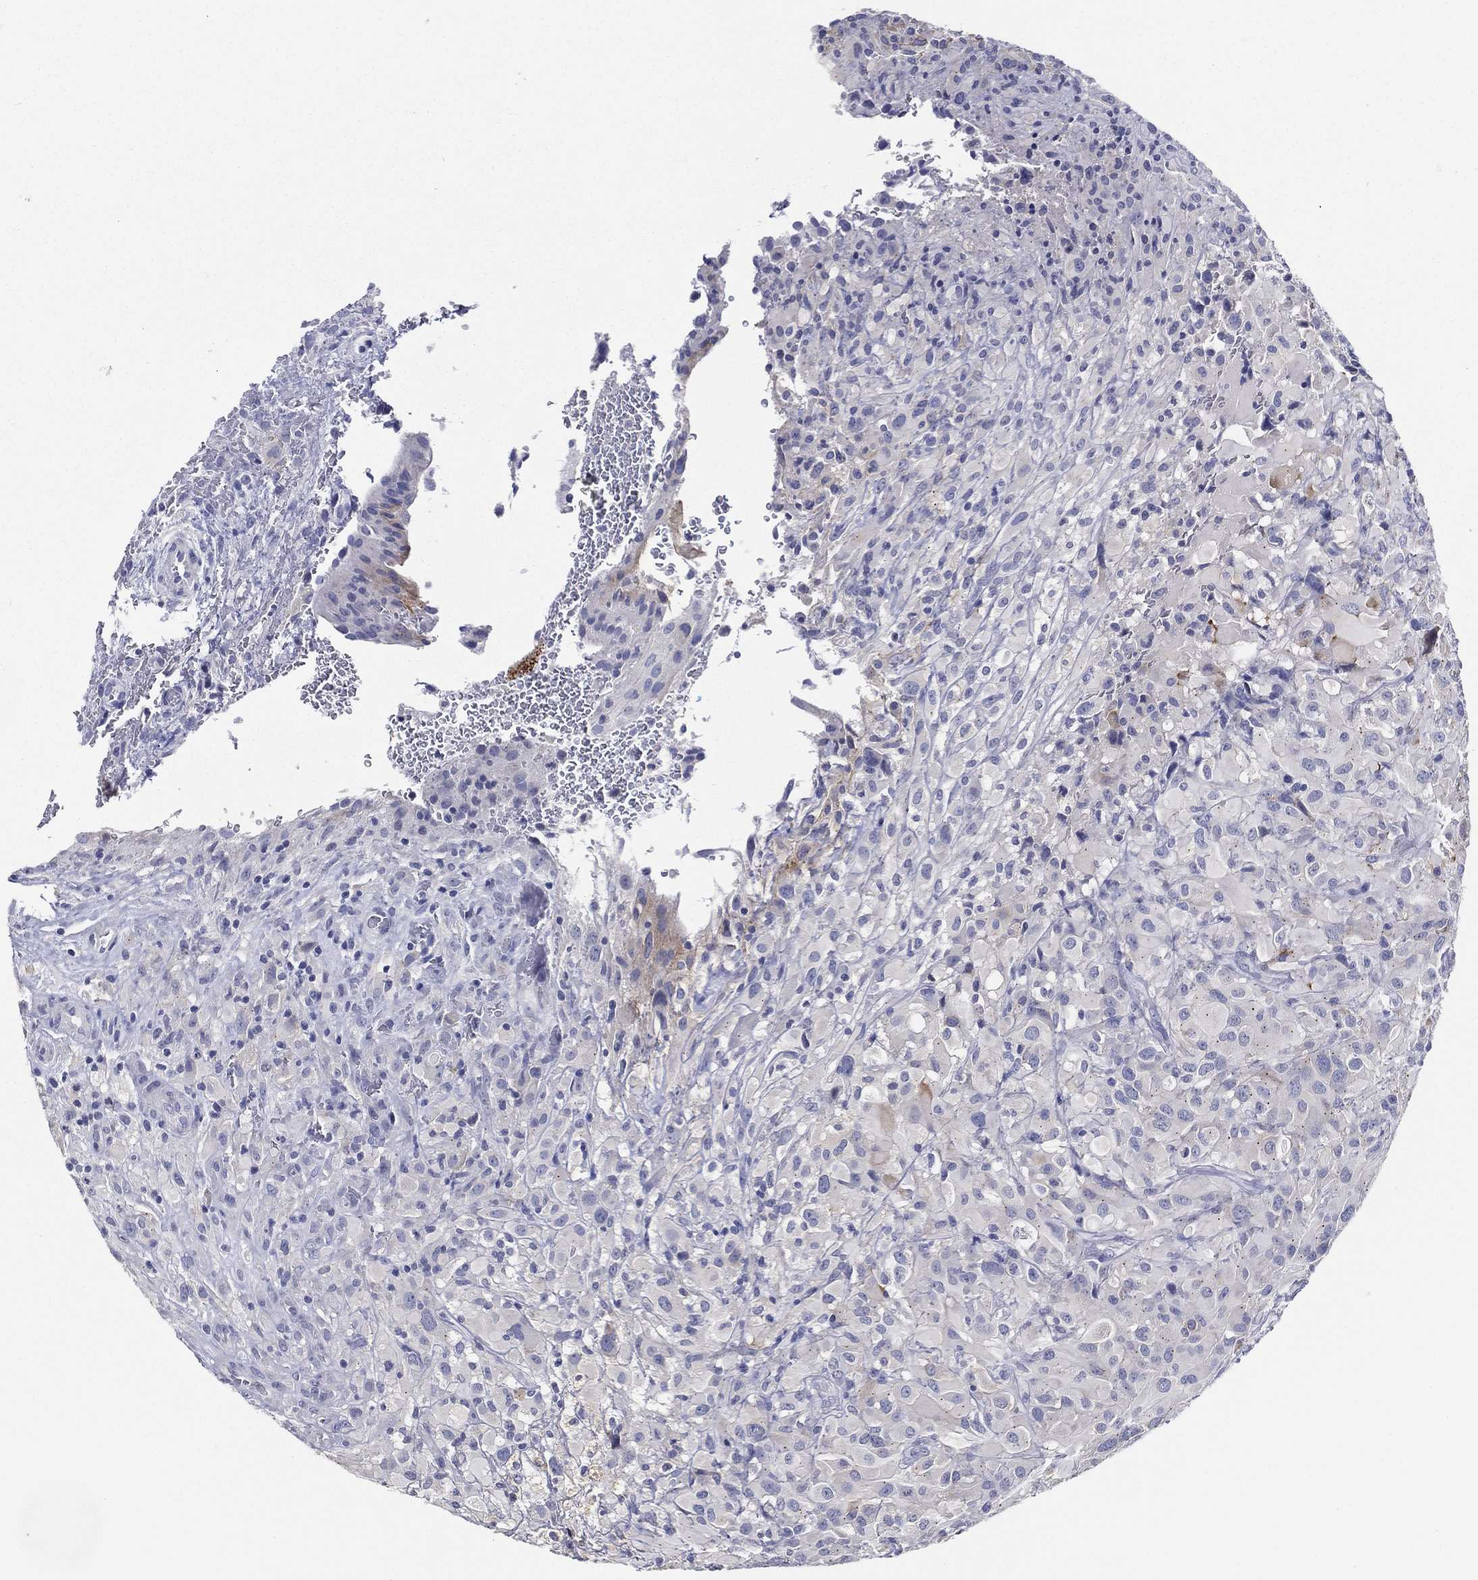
{"staining": {"intensity": "negative", "quantity": "none", "location": "none"}, "tissue": "glioma", "cell_type": "Tumor cells", "image_type": "cancer", "snomed": [{"axis": "morphology", "description": "Glioma, malignant, High grade"}, {"axis": "topography", "description": "Cerebral cortex"}], "caption": "High magnification brightfield microscopy of malignant glioma (high-grade) stained with DAB (brown) and counterstained with hematoxylin (blue): tumor cells show no significant positivity.", "gene": "SLC13A4", "patient": {"sex": "male", "age": 35}}